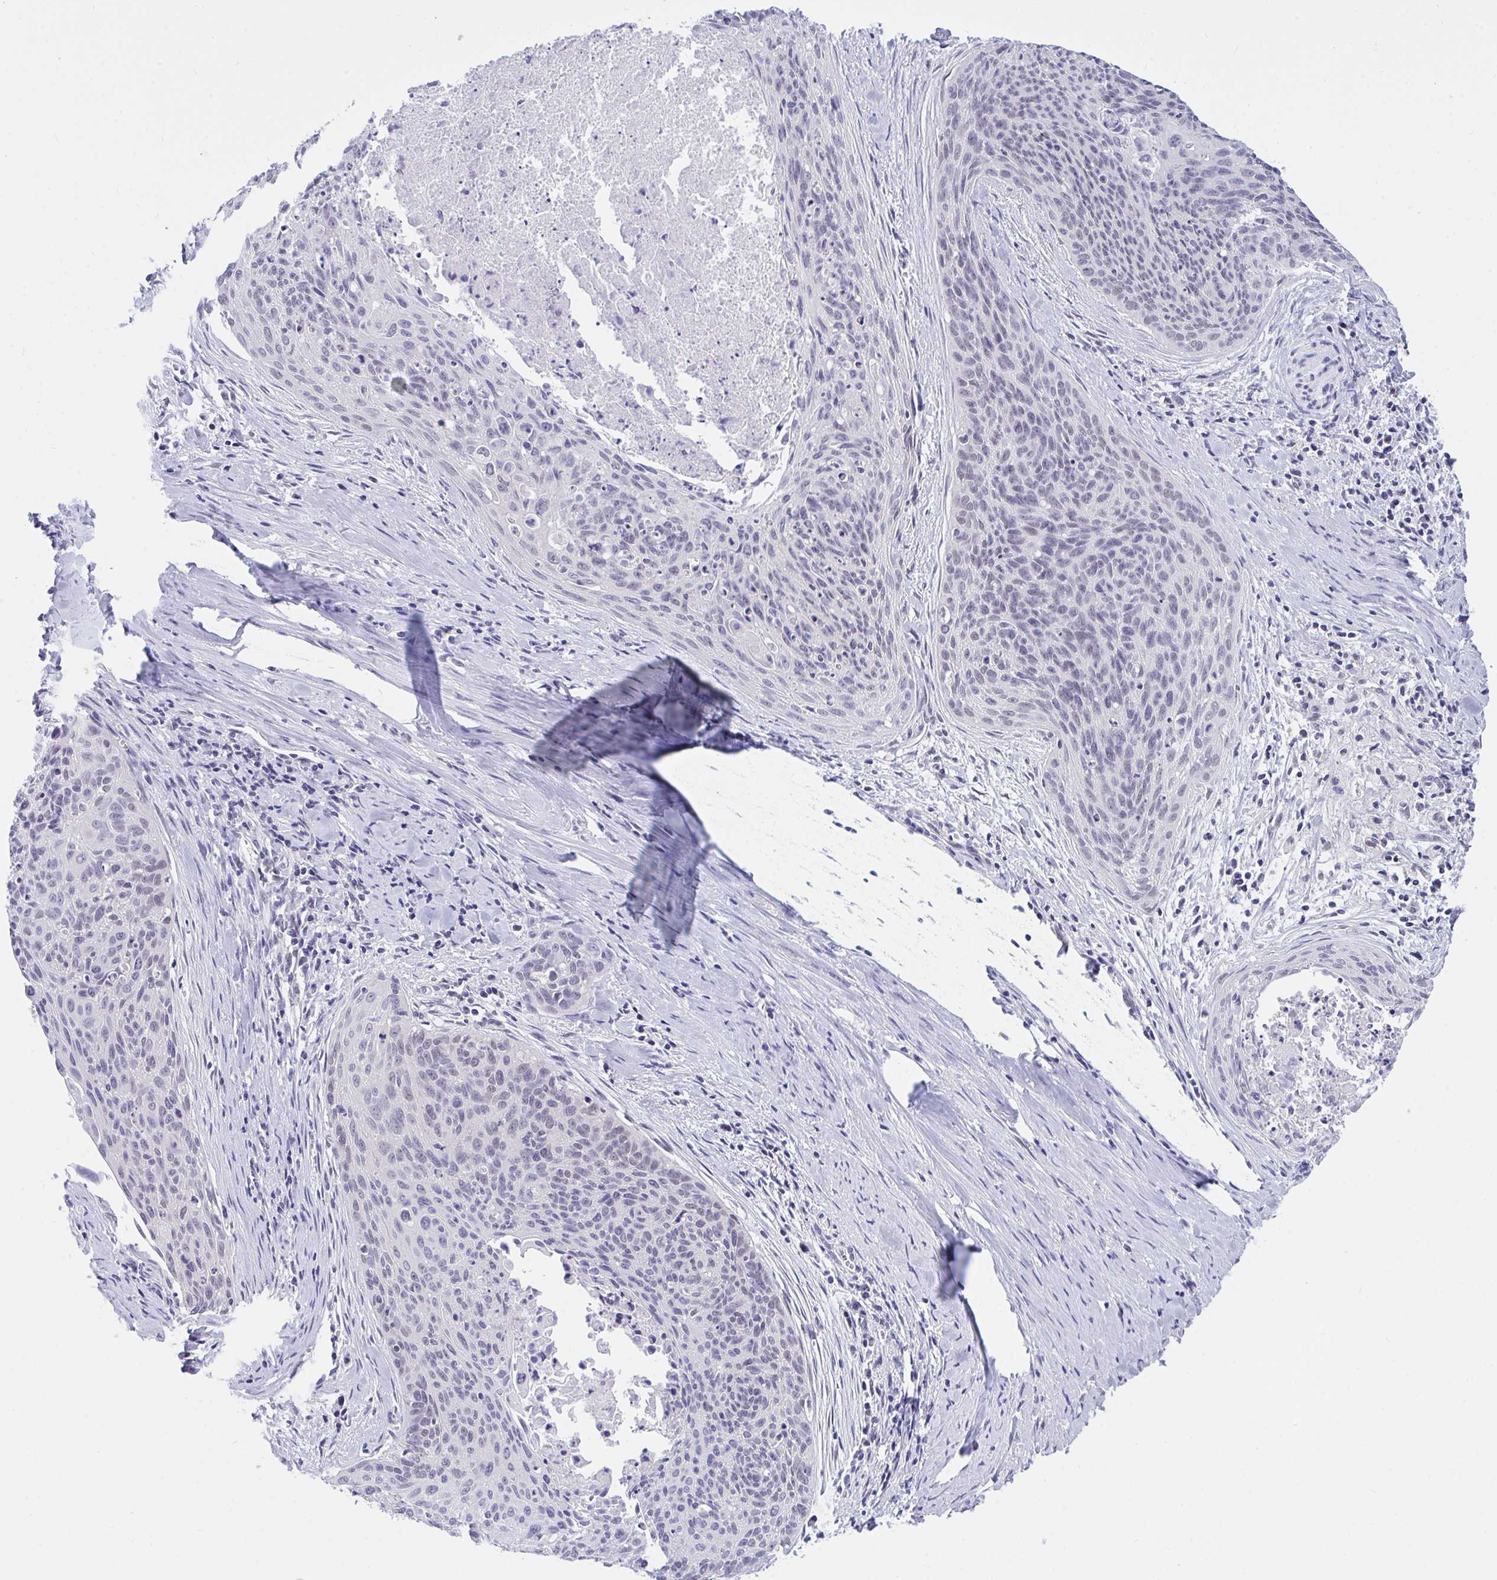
{"staining": {"intensity": "negative", "quantity": "none", "location": "none"}, "tissue": "cervical cancer", "cell_type": "Tumor cells", "image_type": "cancer", "snomed": [{"axis": "morphology", "description": "Squamous cell carcinoma, NOS"}, {"axis": "topography", "description": "Cervix"}], "caption": "The micrograph displays no staining of tumor cells in cervical squamous cell carcinoma.", "gene": "THOP1", "patient": {"sex": "female", "age": 55}}